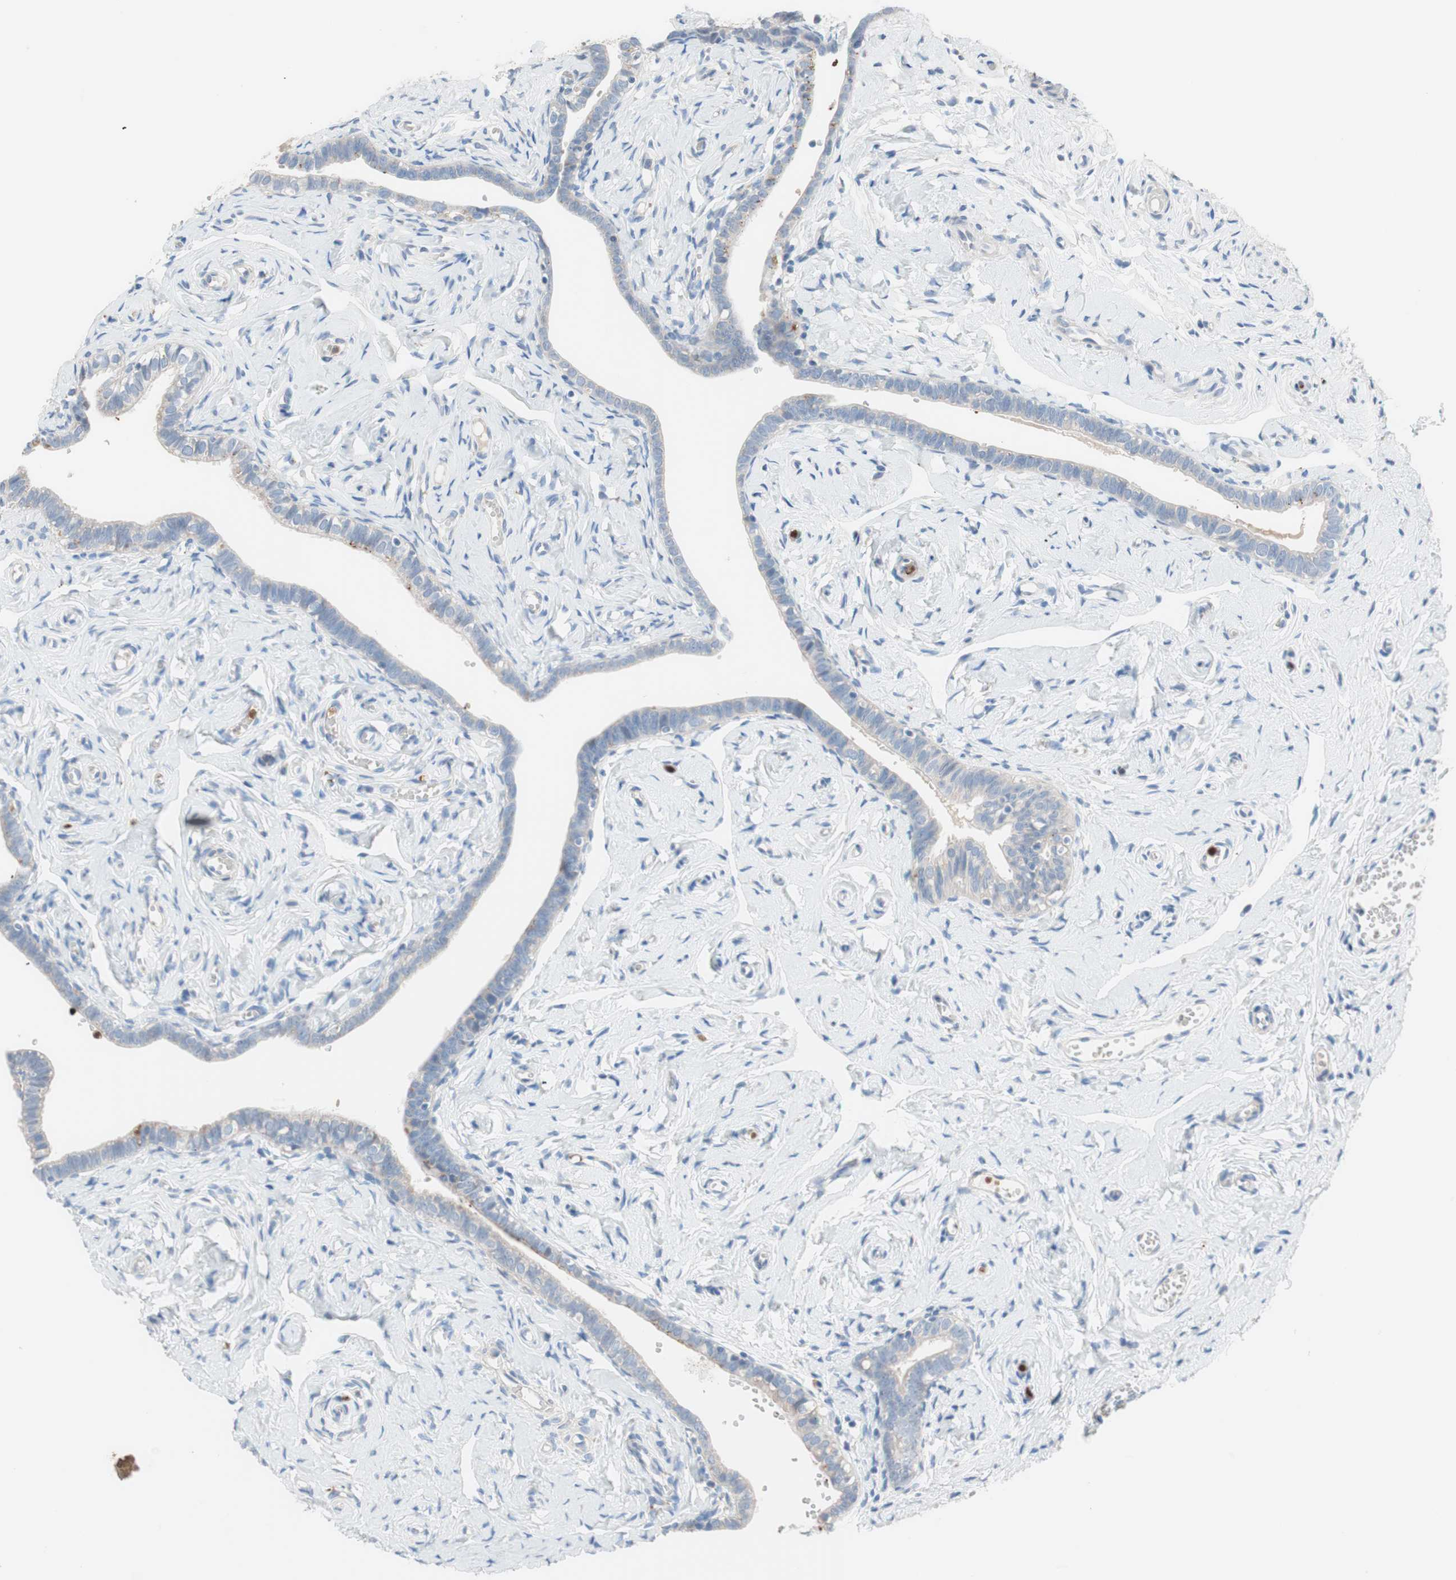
{"staining": {"intensity": "negative", "quantity": "none", "location": "none"}, "tissue": "fallopian tube", "cell_type": "Glandular cells", "image_type": "normal", "snomed": [{"axis": "morphology", "description": "Normal tissue, NOS"}, {"axis": "topography", "description": "Fallopian tube"}], "caption": "A high-resolution image shows immunohistochemistry (IHC) staining of benign fallopian tube, which displays no significant expression in glandular cells.", "gene": "CLEC4D", "patient": {"sex": "female", "age": 71}}